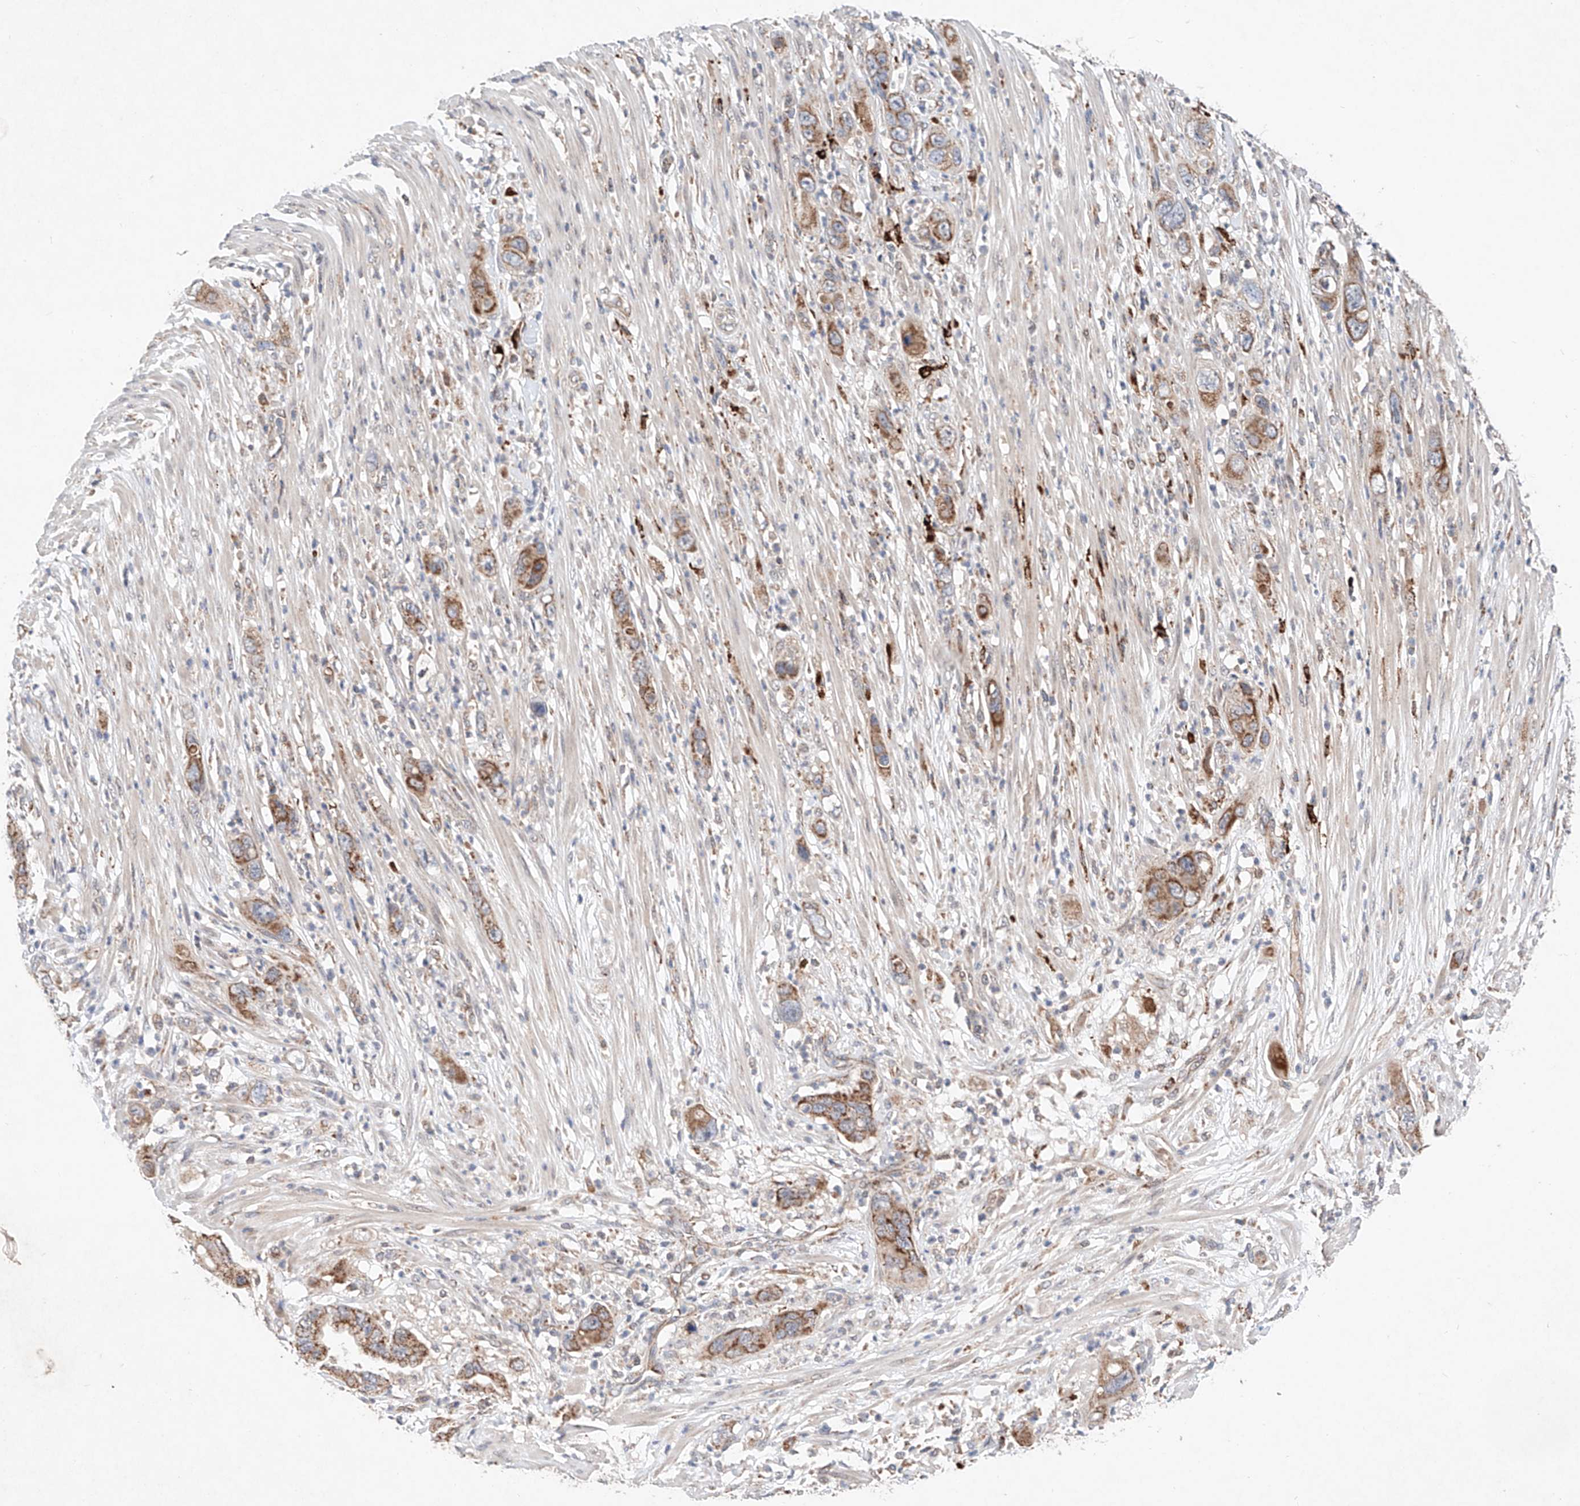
{"staining": {"intensity": "moderate", "quantity": ">75%", "location": "cytoplasmic/membranous"}, "tissue": "pancreatic cancer", "cell_type": "Tumor cells", "image_type": "cancer", "snomed": [{"axis": "morphology", "description": "Adenocarcinoma, NOS"}, {"axis": "topography", "description": "Pancreas"}], "caption": "Human pancreatic cancer (adenocarcinoma) stained for a protein (brown) displays moderate cytoplasmic/membranous positive expression in approximately >75% of tumor cells.", "gene": "FASTK", "patient": {"sex": "female", "age": 71}}